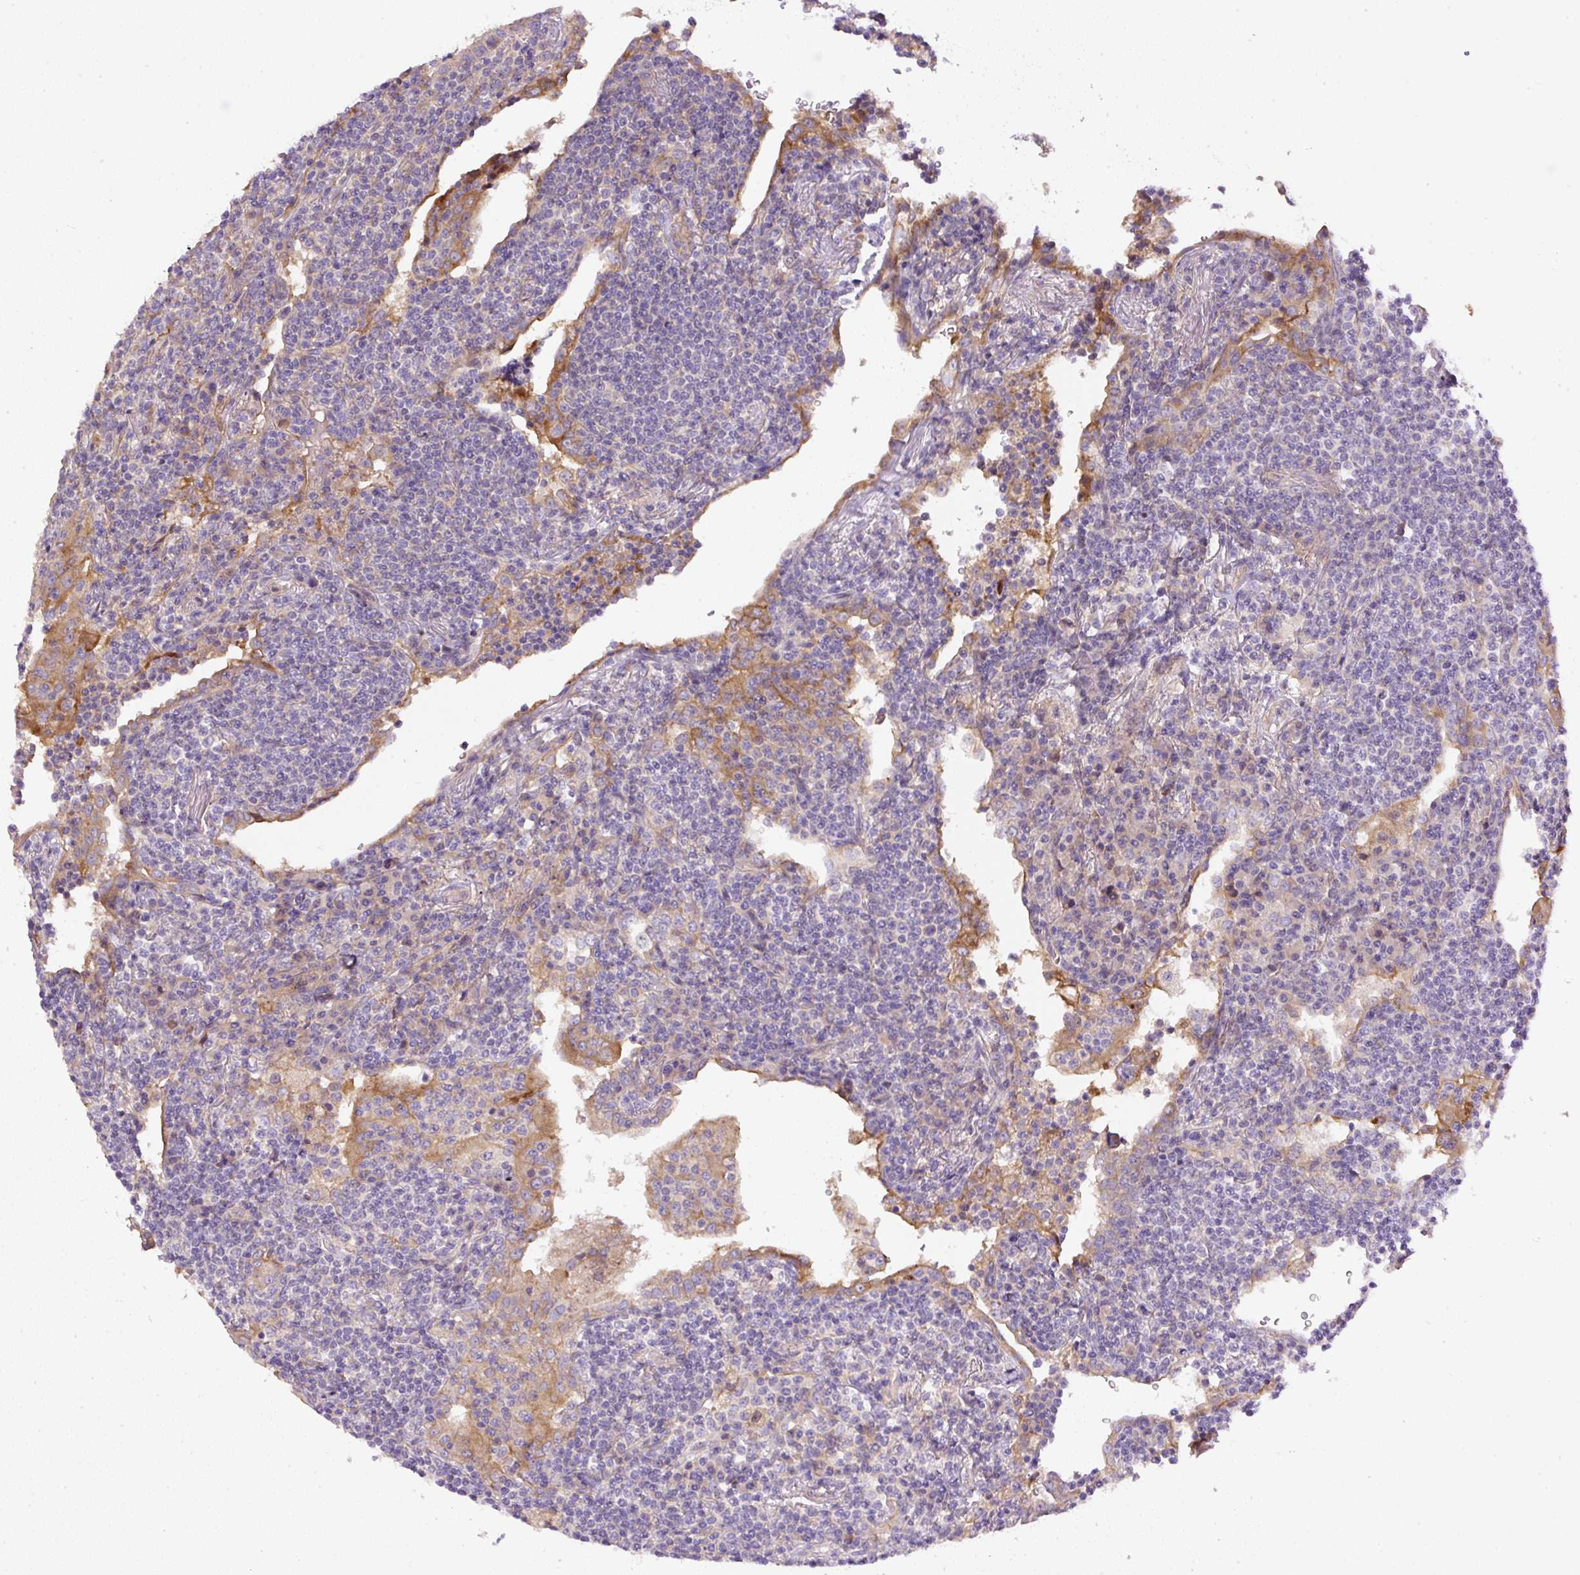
{"staining": {"intensity": "negative", "quantity": "none", "location": "none"}, "tissue": "lymphoma", "cell_type": "Tumor cells", "image_type": "cancer", "snomed": [{"axis": "morphology", "description": "Malignant lymphoma, non-Hodgkin's type, Low grade"}, {"axis": "topography", "description": "Lung"}], "caption": "The micrograph shows no significant staining in tumor cells of lymphoma.", "gene": "DAPK1", "patient": {"sex": "female", "age": 71}}